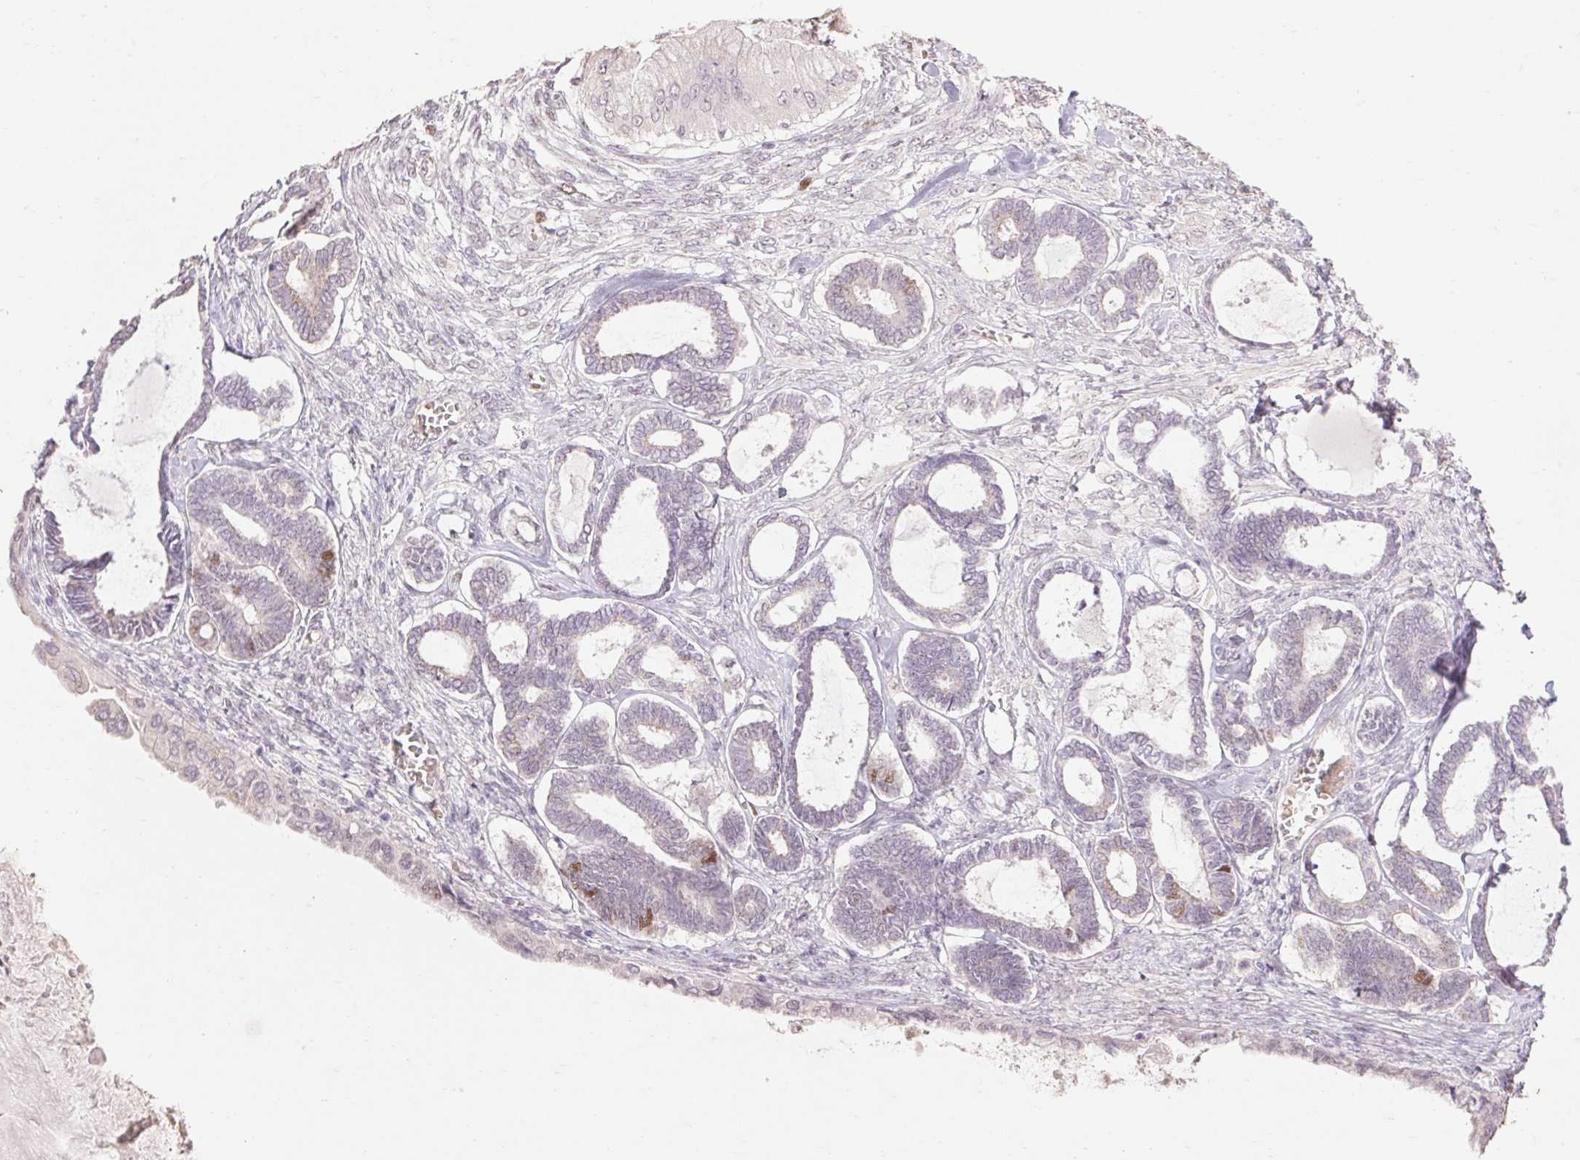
{"staining": {"intensity": "moderate", "quantity": "<25%", "location": "nuclear"}, "tissue": "ovarian cancer", "cell_type": "Tumor cells", "image_type": "cancer", "snomed": [{"axis": "morphology", "description": "Carcinoma, endometroid"}, {"axis": "topography", "description": "Ovary"}], "caption": "Tumor cells show low levels of moderate nuclear expression in about <25% of cells in human ovarian endometroid carcinoma.", "gene": "SKP2", "patient": {"sex": "female", "age": 70}}